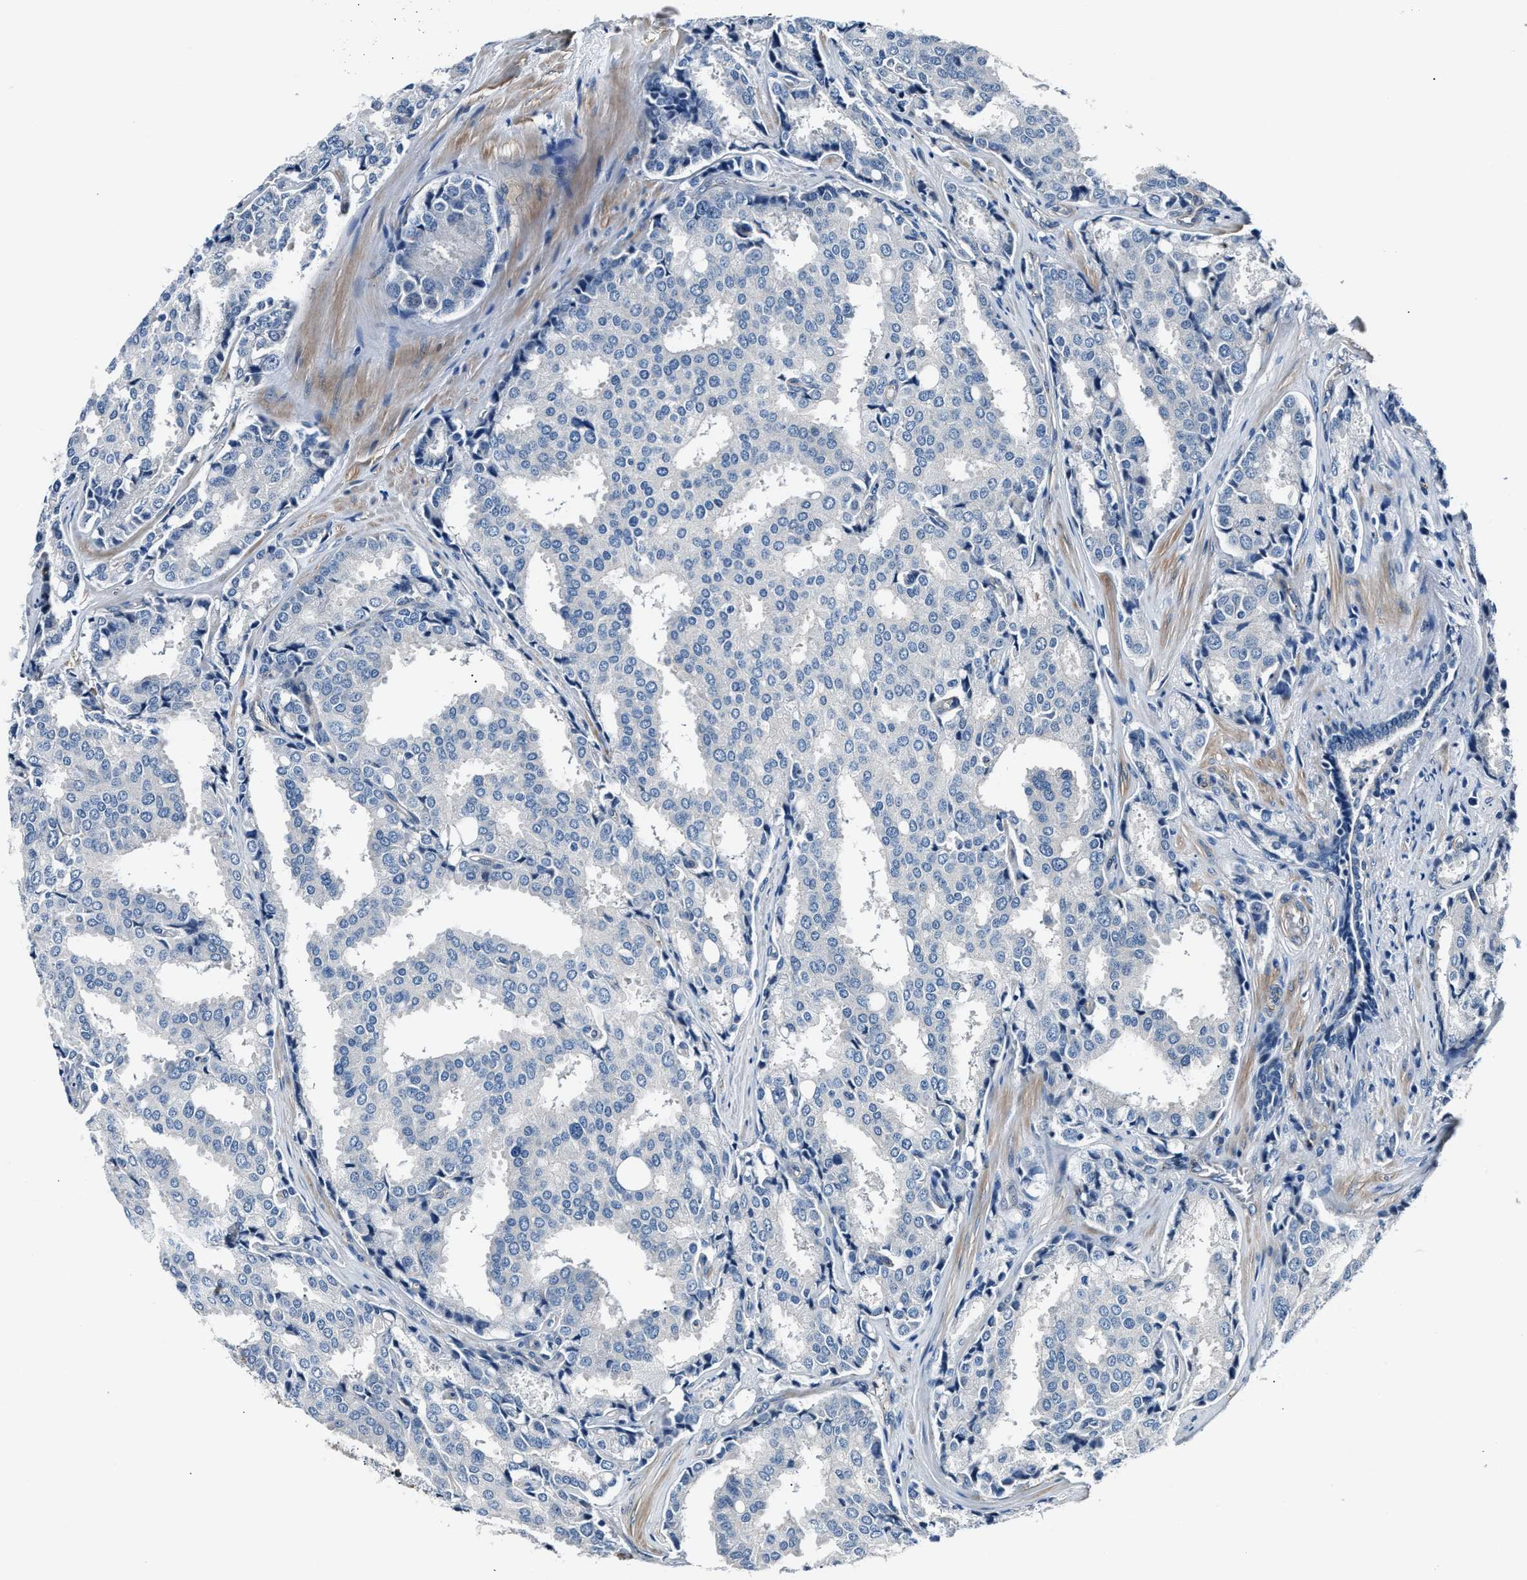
{"staining": {"intensity": "negative", "quantity": "none", "location": "none"}, "tissue": "prostate cancer", "cell_type": "Tumor cells", "image_type": "cancer", "snomed": [{"axis": "morphology", "description": "Adenocarcinoma, High grade"}, {"axis": "topography", "description": "Prostate"}], "caption": "A micrograph of human high-grade adenocarcinoma (prostate) is negative for staining in tumor cells. (DAB immunohistochemistry with hematoxylin counter stain).", "gene": "MPDZ", "patient": {"sex": "male", "age": 50}}